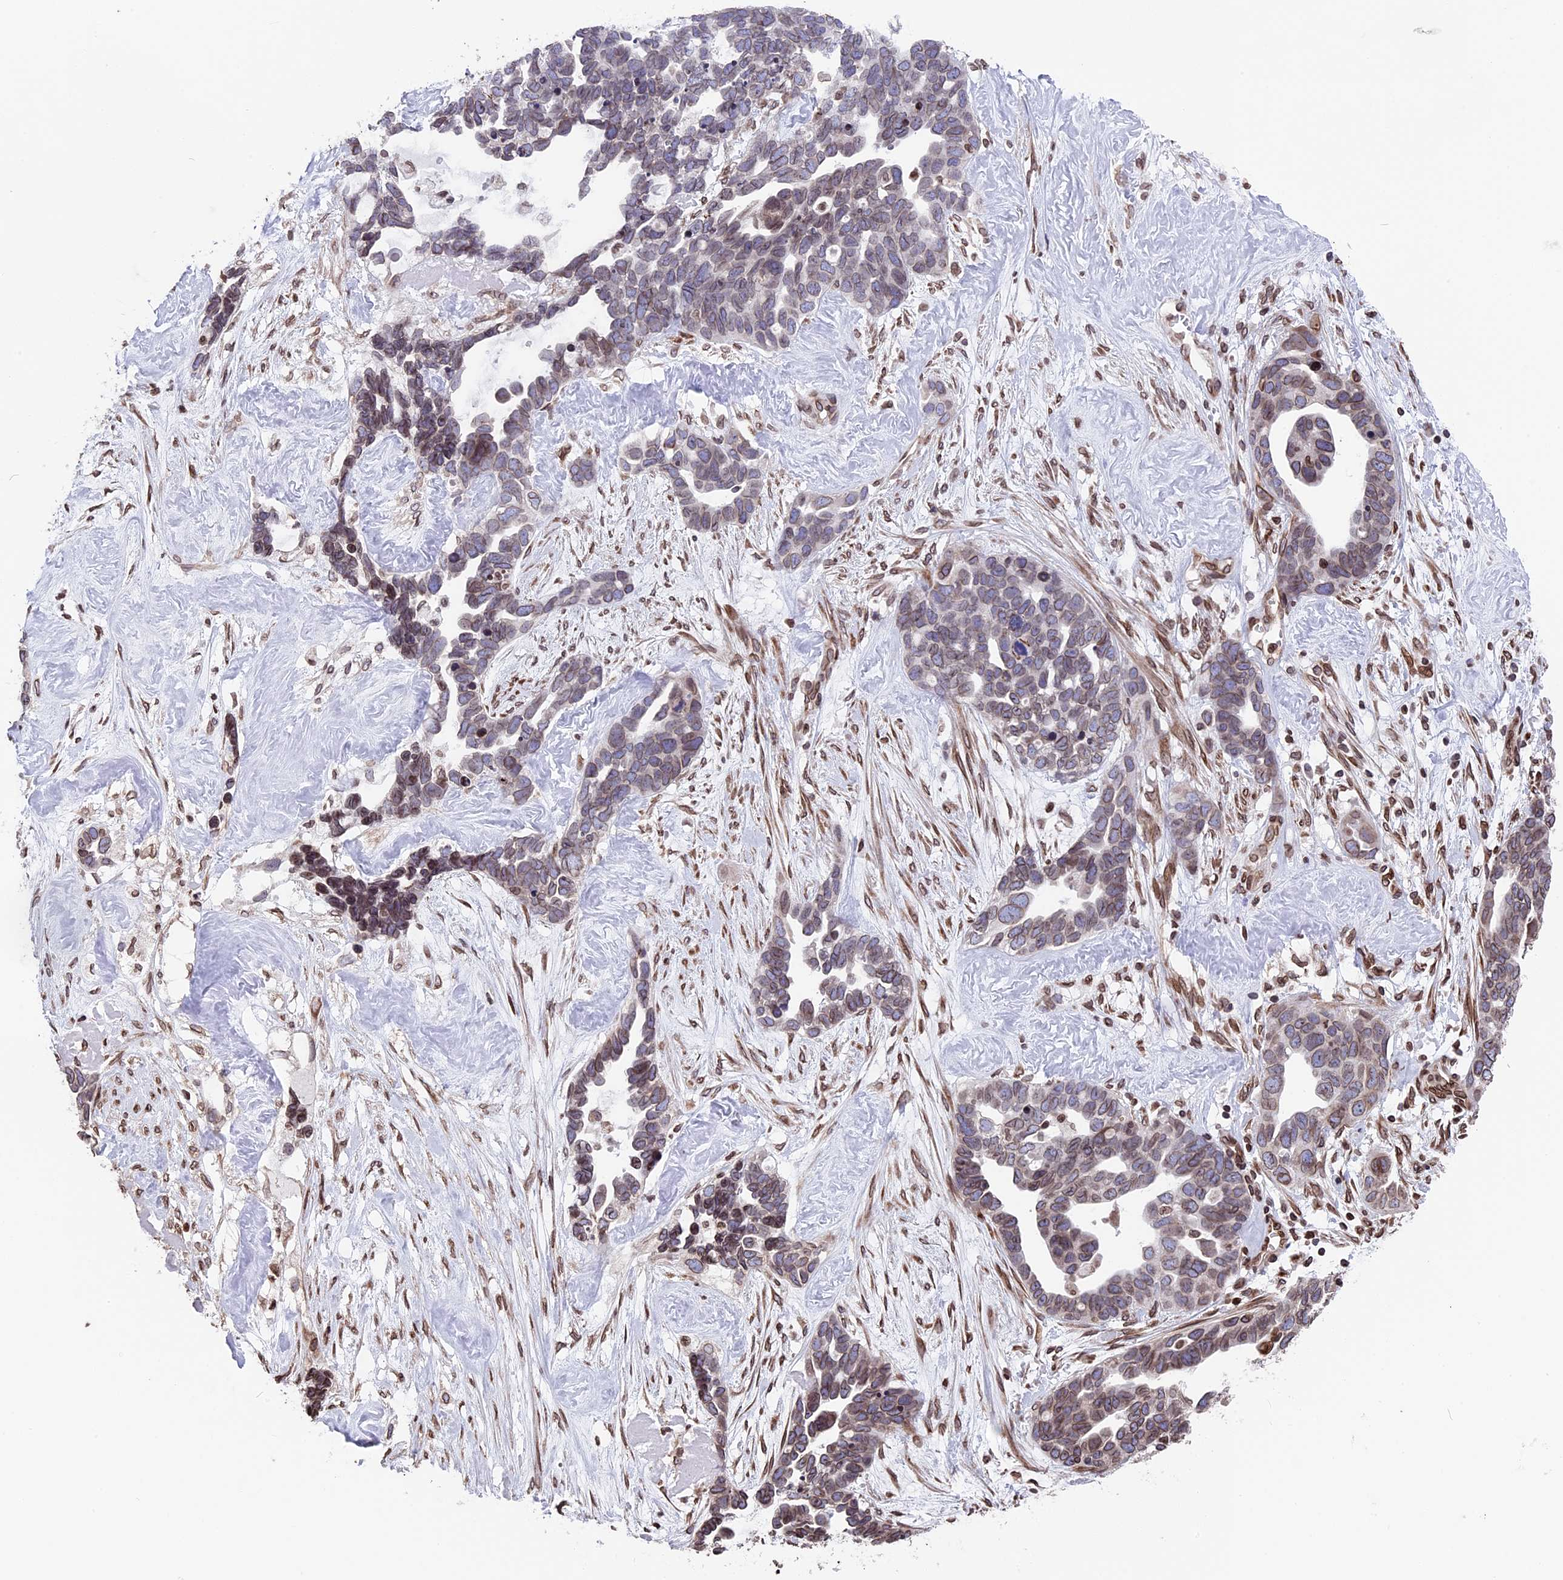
{"staining": {"intensity": "moderate", "quantity": ">75%", "location": "cytoplasmic/membranous,nuclear"}, "tissue": "ovarian cancer", "cell_type": "Tumor cells", "image_type": "cancer", "snomed": [{"axis": "morphology", "description": "Cystadenocarcinoma, serous, NOS"}, {"axis": "topography", "description": "Ovary"}], "caption": "An image of human ovarian cancer (serous cystadenocarcinoma) stained for a protein shows moderate cytoplasmic/membranous and nuclear brown staining in tumor cells.", "gene": "PTCHD4", "patient": {"sex": "female", "age": 54}}